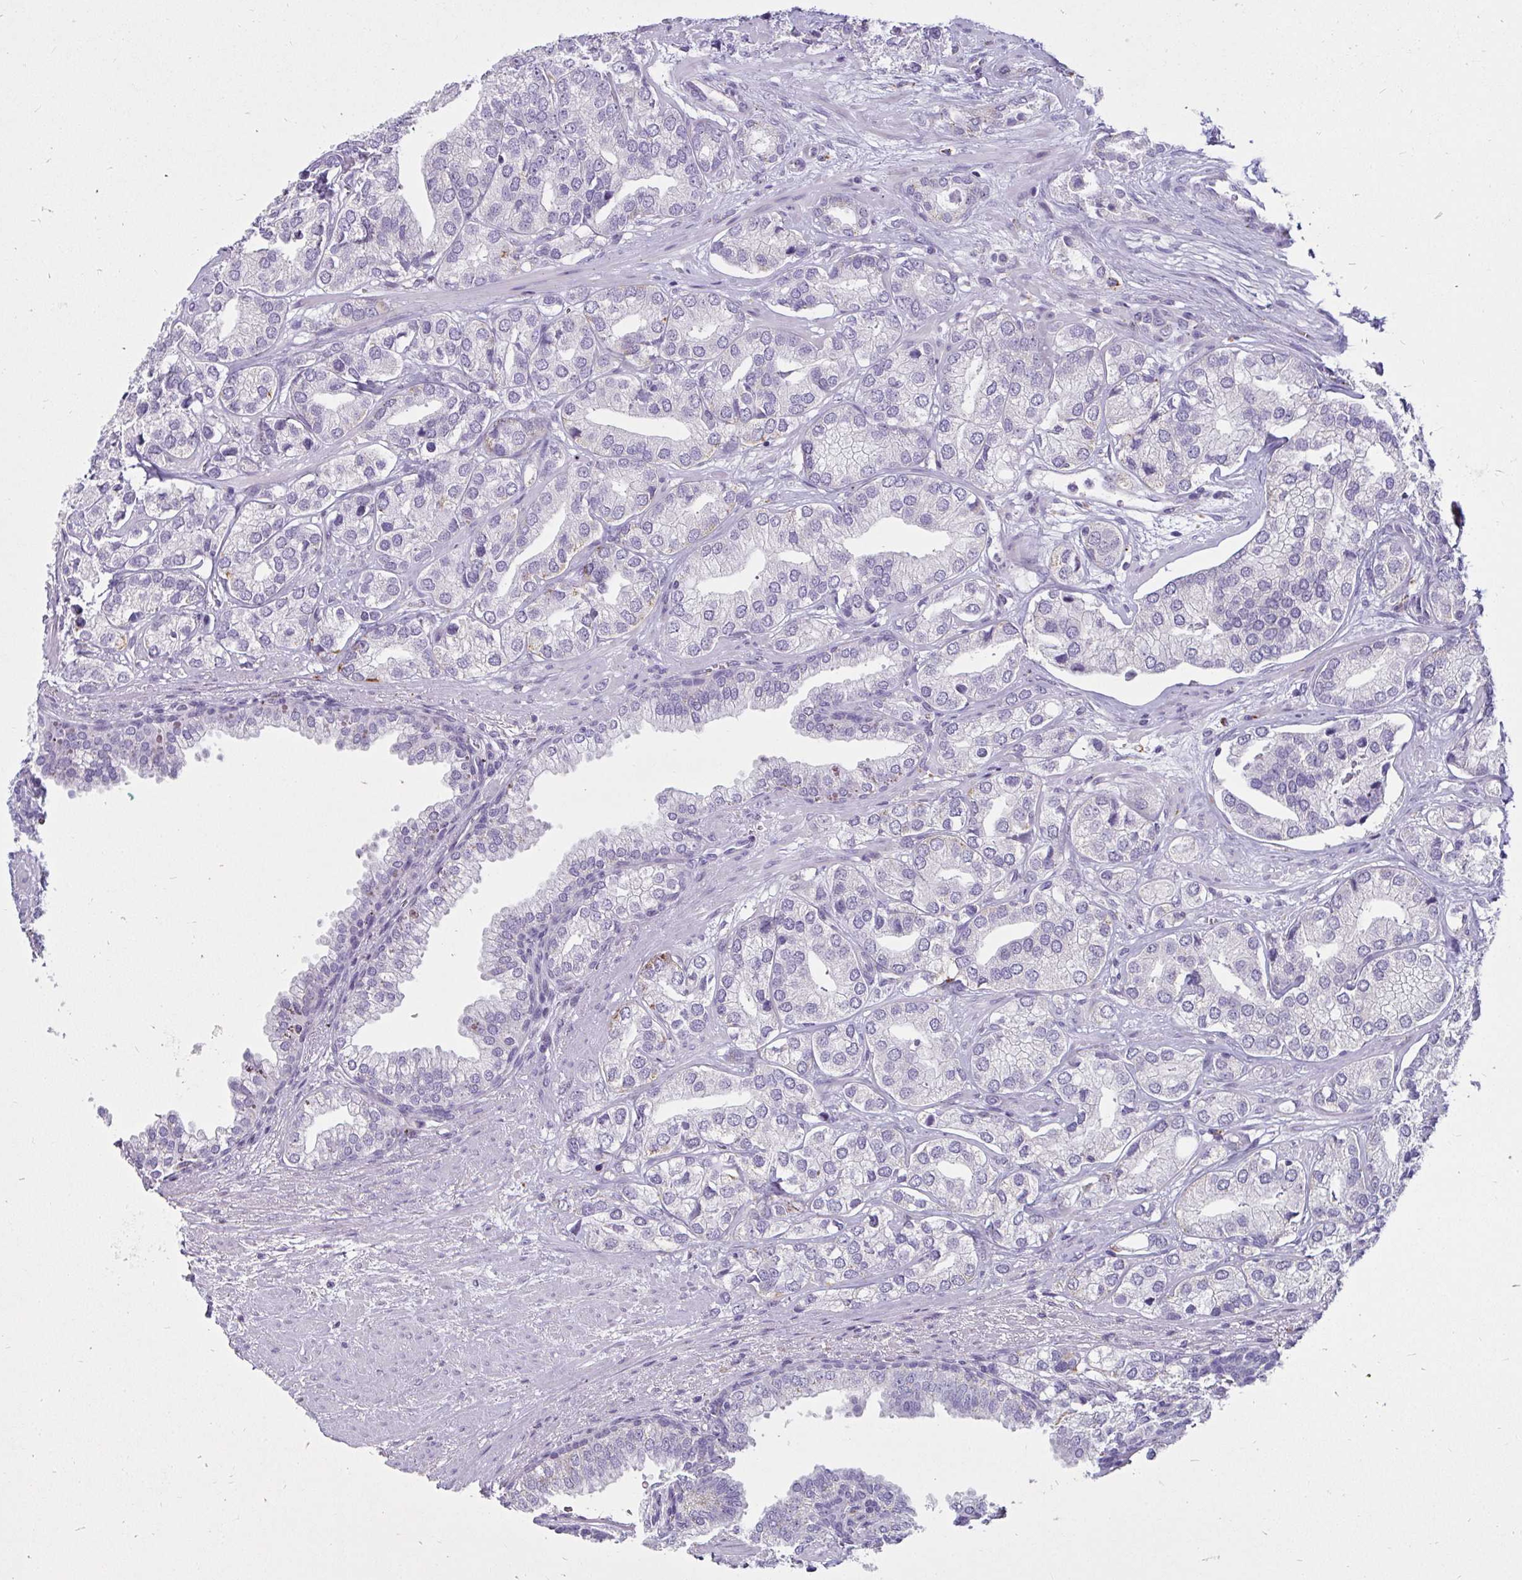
{"staining": {"intensity": "negative", "quantity": "none", "location": "none"}, "tissue": "prostate cancer", "cell_type": "Tumor cells", "image_type": "cancer", "snomed": [{"axis": "morphology", "description": "Adenocarcinoma, High grade"}, {"axis": "topography", "description": "Prostate"}], "caption": "This is an immunohistochemistry (IHC) micrograph of prostate cancer (high-grade adenocarcinoma). There is no expression in tumor cells.", "gene": "CTSZ", "patient": {"sex": "male", "age": 58}}